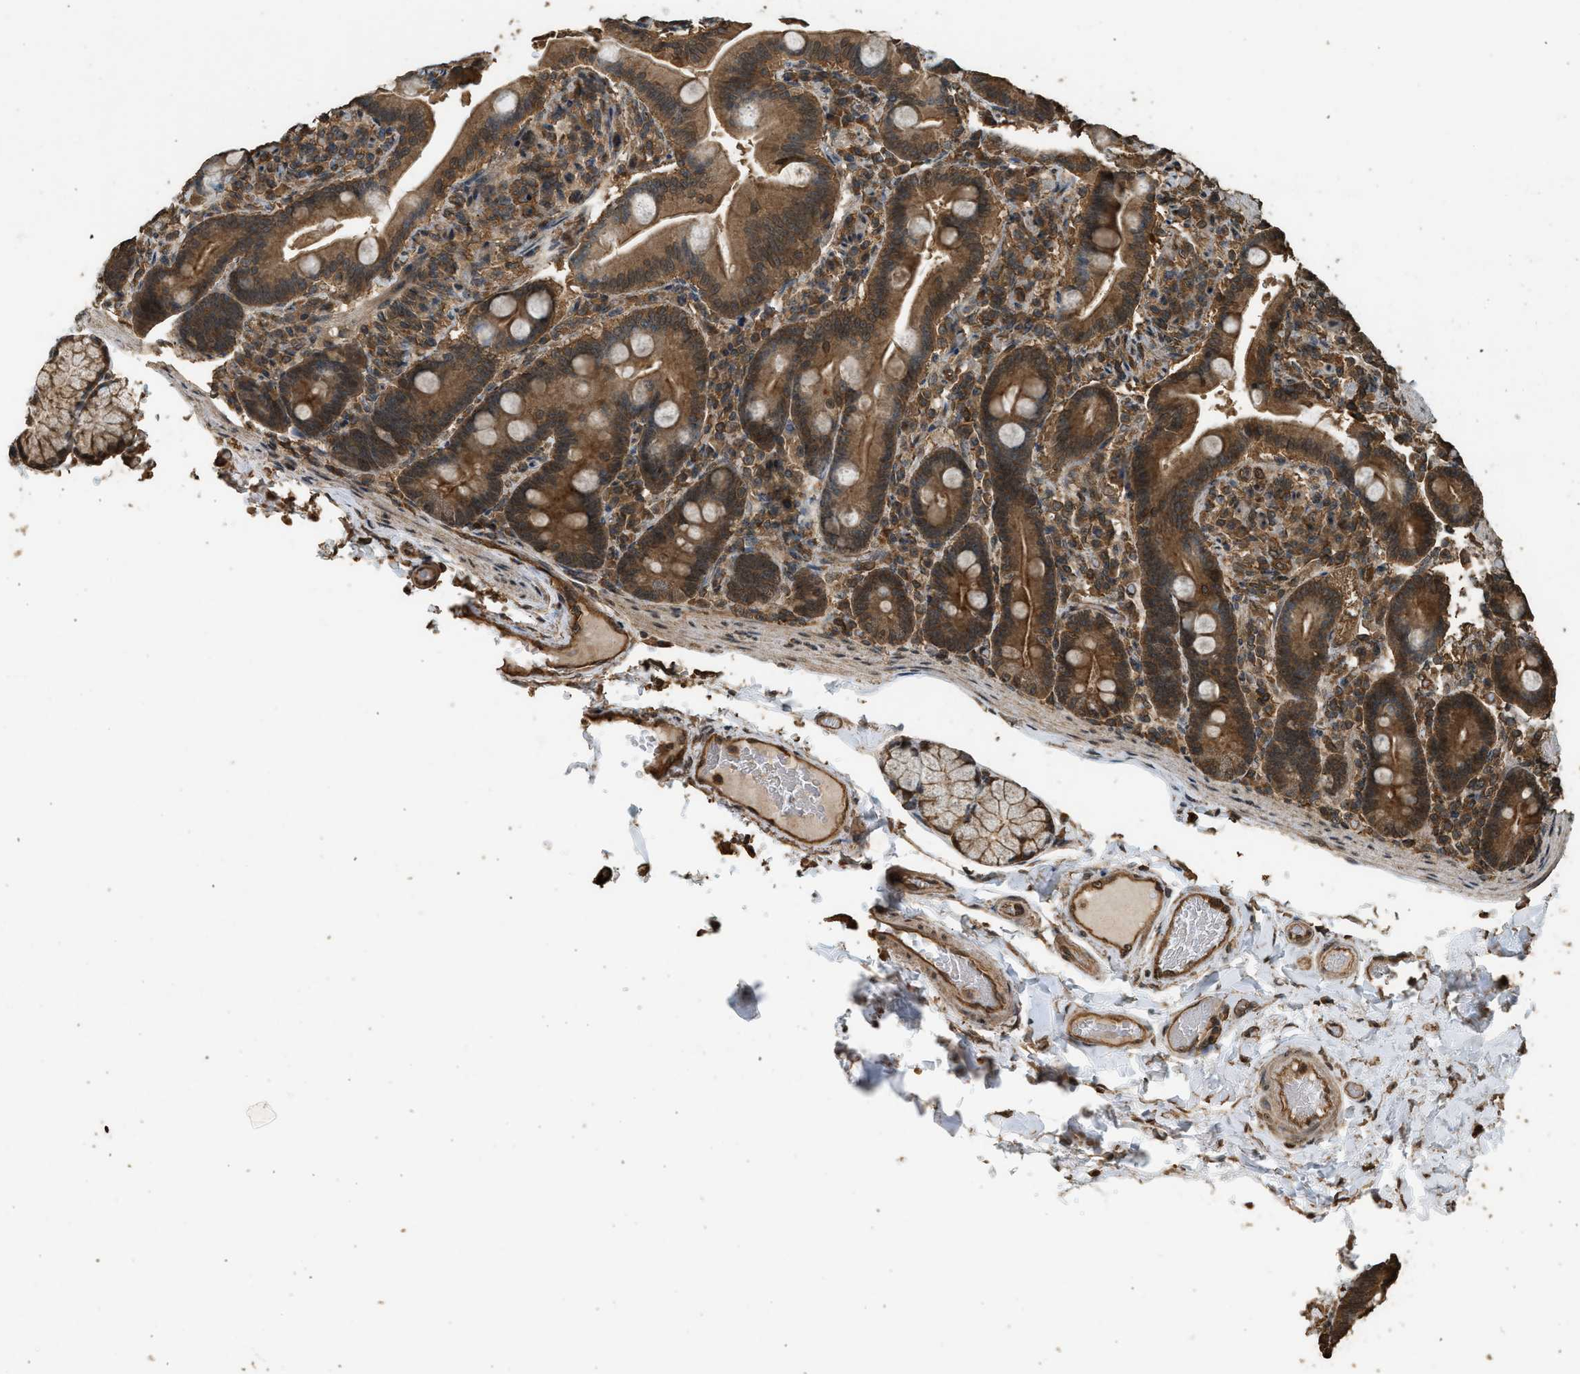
{"staining": {"intensity": "strong", "quantity": ">75%", "location": "cytoplasmic/membranous"}, "tissue": "duodenum", "cell_type": "Glandular cells", "image_type": "normal", "snomed": [{"axis": "morphology", "description": "Normal tissue, NOS"}, {"axis": "topography", "description": "Duodenum"}], "caption": "This is an image of immunohistochemistry (IHC) staining of normal duodenum, which shows strong expression in the cytoplasmic/membranous of glandular cells.", "gene": "MYBL2", "patient": {"sex": "male", "age": 54}}